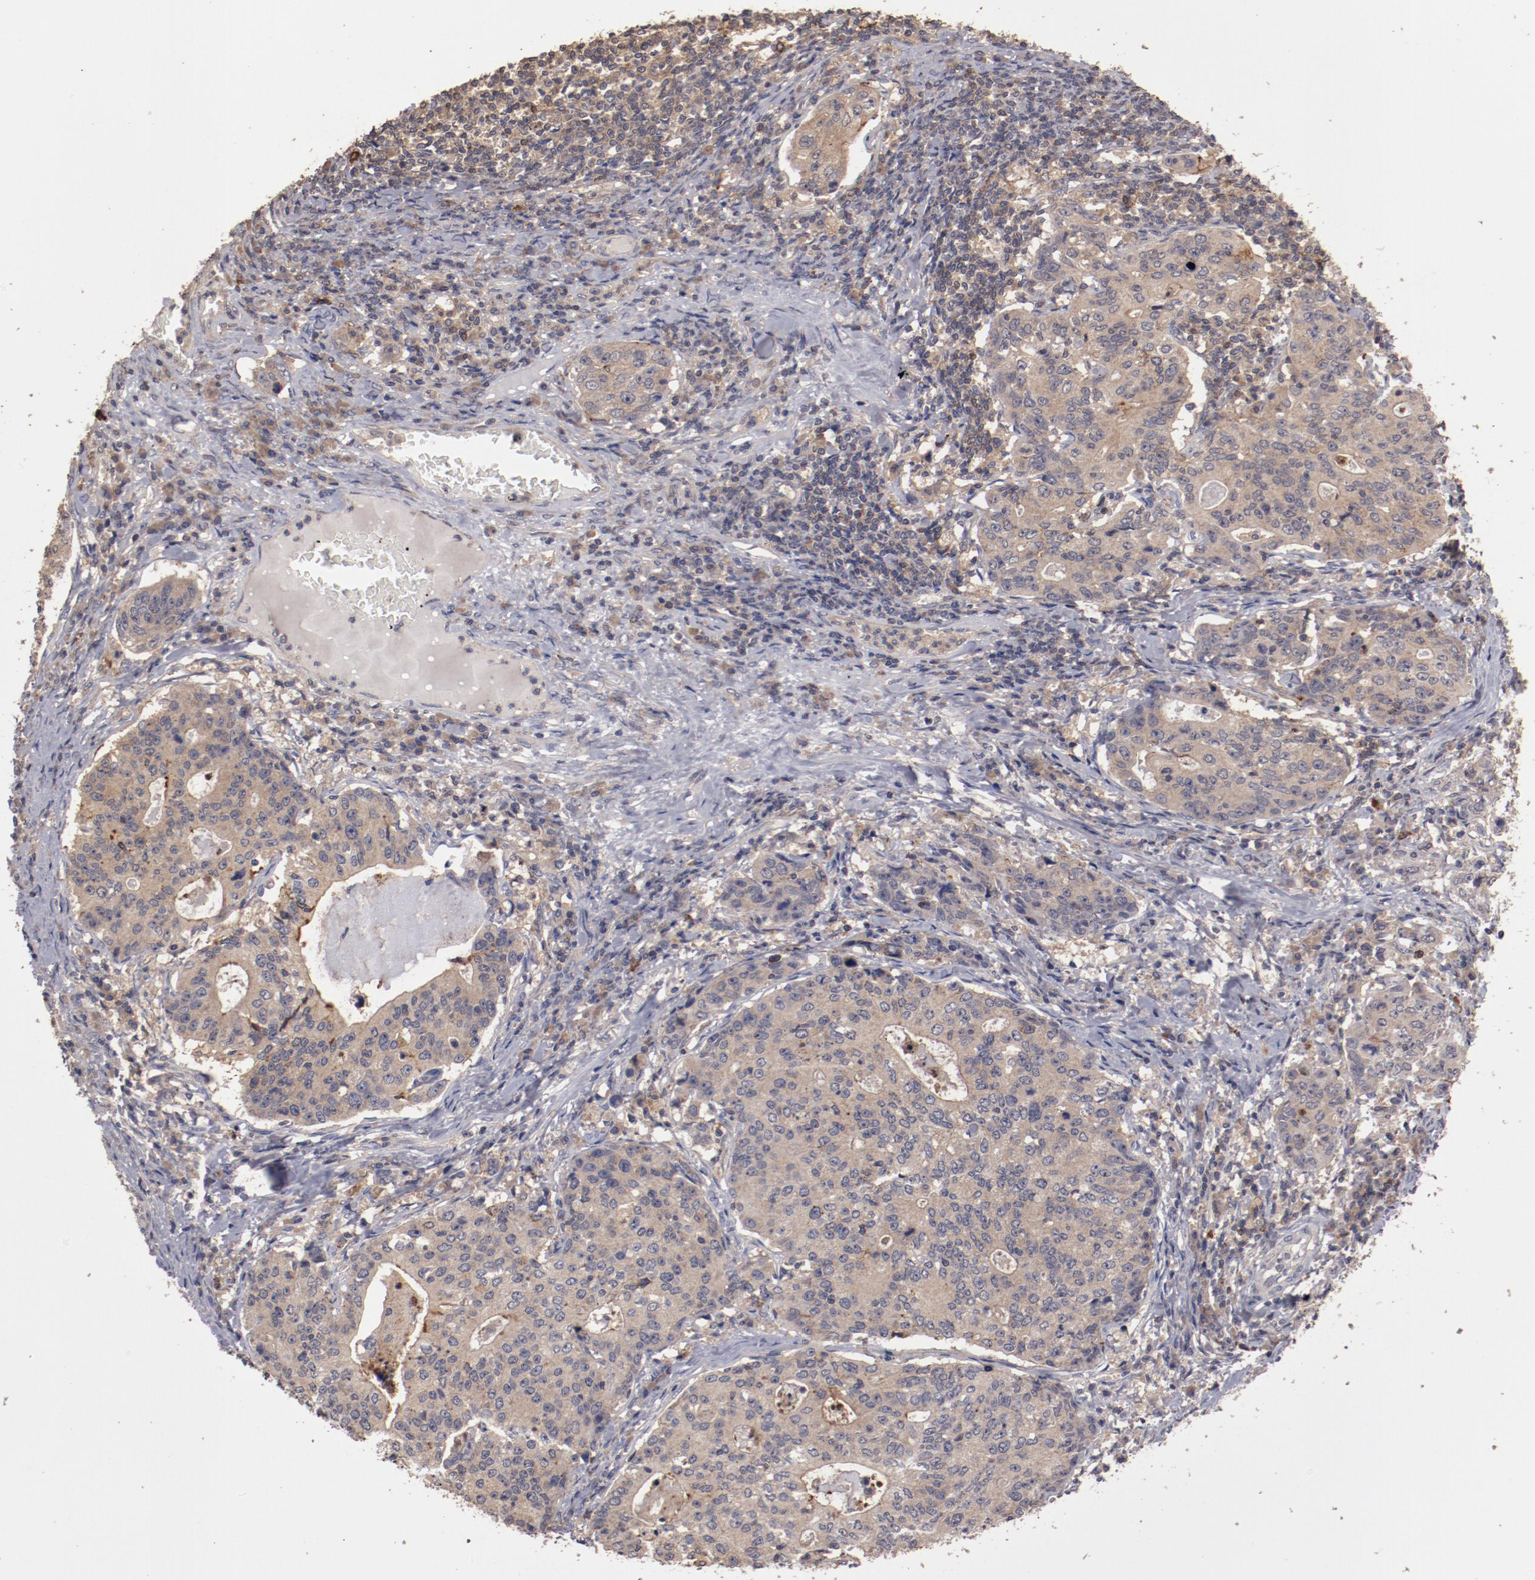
{"staining": {"intensity": "moderate", "quantity": ">75%", "location": "cytoplasmic/membranous"}, "tissue": "stomach cancer", "cell_type": "Tumor cells", "image_type": "cancer", "snomed": [{"axis": "morphology", "description": "Adenocarcinoma, NOS"}, {"axis": "topography", "description": "Esophagus"}, {"axis": "topography", "description": "Stomach"}], "caption": "The photomicrograph demonstrates a brown stain indicating the presence of a protein in the cytoplasmic/membranous of tumor cells in stomach adenocarcinoma.", "gene": "LRRC75B", "patient": {"sex": "male", "age": 74}}